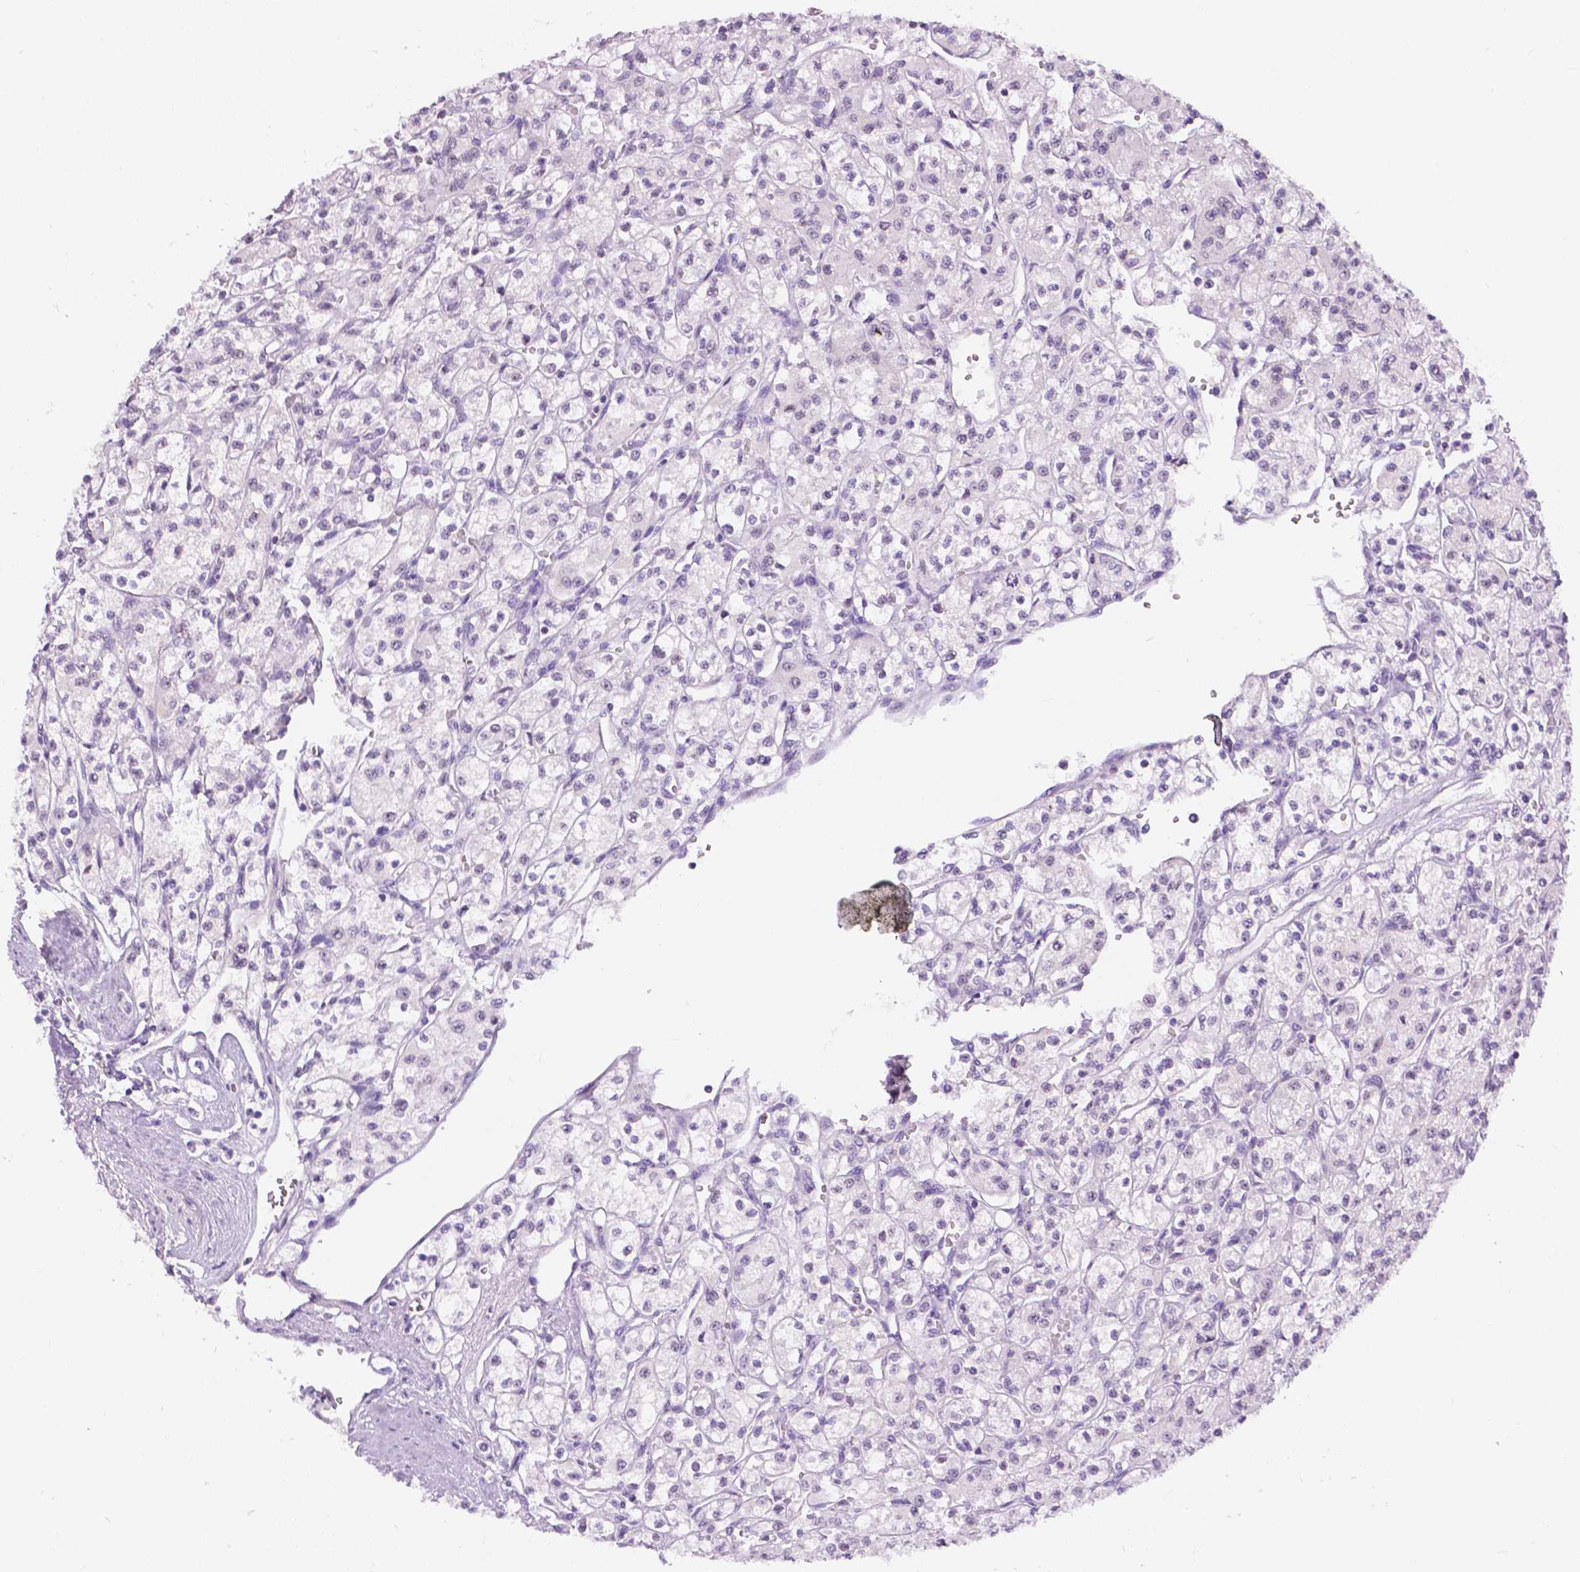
{"staining": {"intensity": "negative", "quantity": "none", "location": "none"}, "tissue": "renal cancer", "cell_type": "Tumor cells", "image_type": "cancer", "snomed": [{"axis": "morphology", "description": "Adenocarcinoma, NOS"}, {"axis": "topography", "description": "Kidney"}], "caption": "Tumor cells show no significant staining in renal cancer (adenocarcinoma).", "gene": "NHP2", "patient": {"sex": "female", "age": 70}}